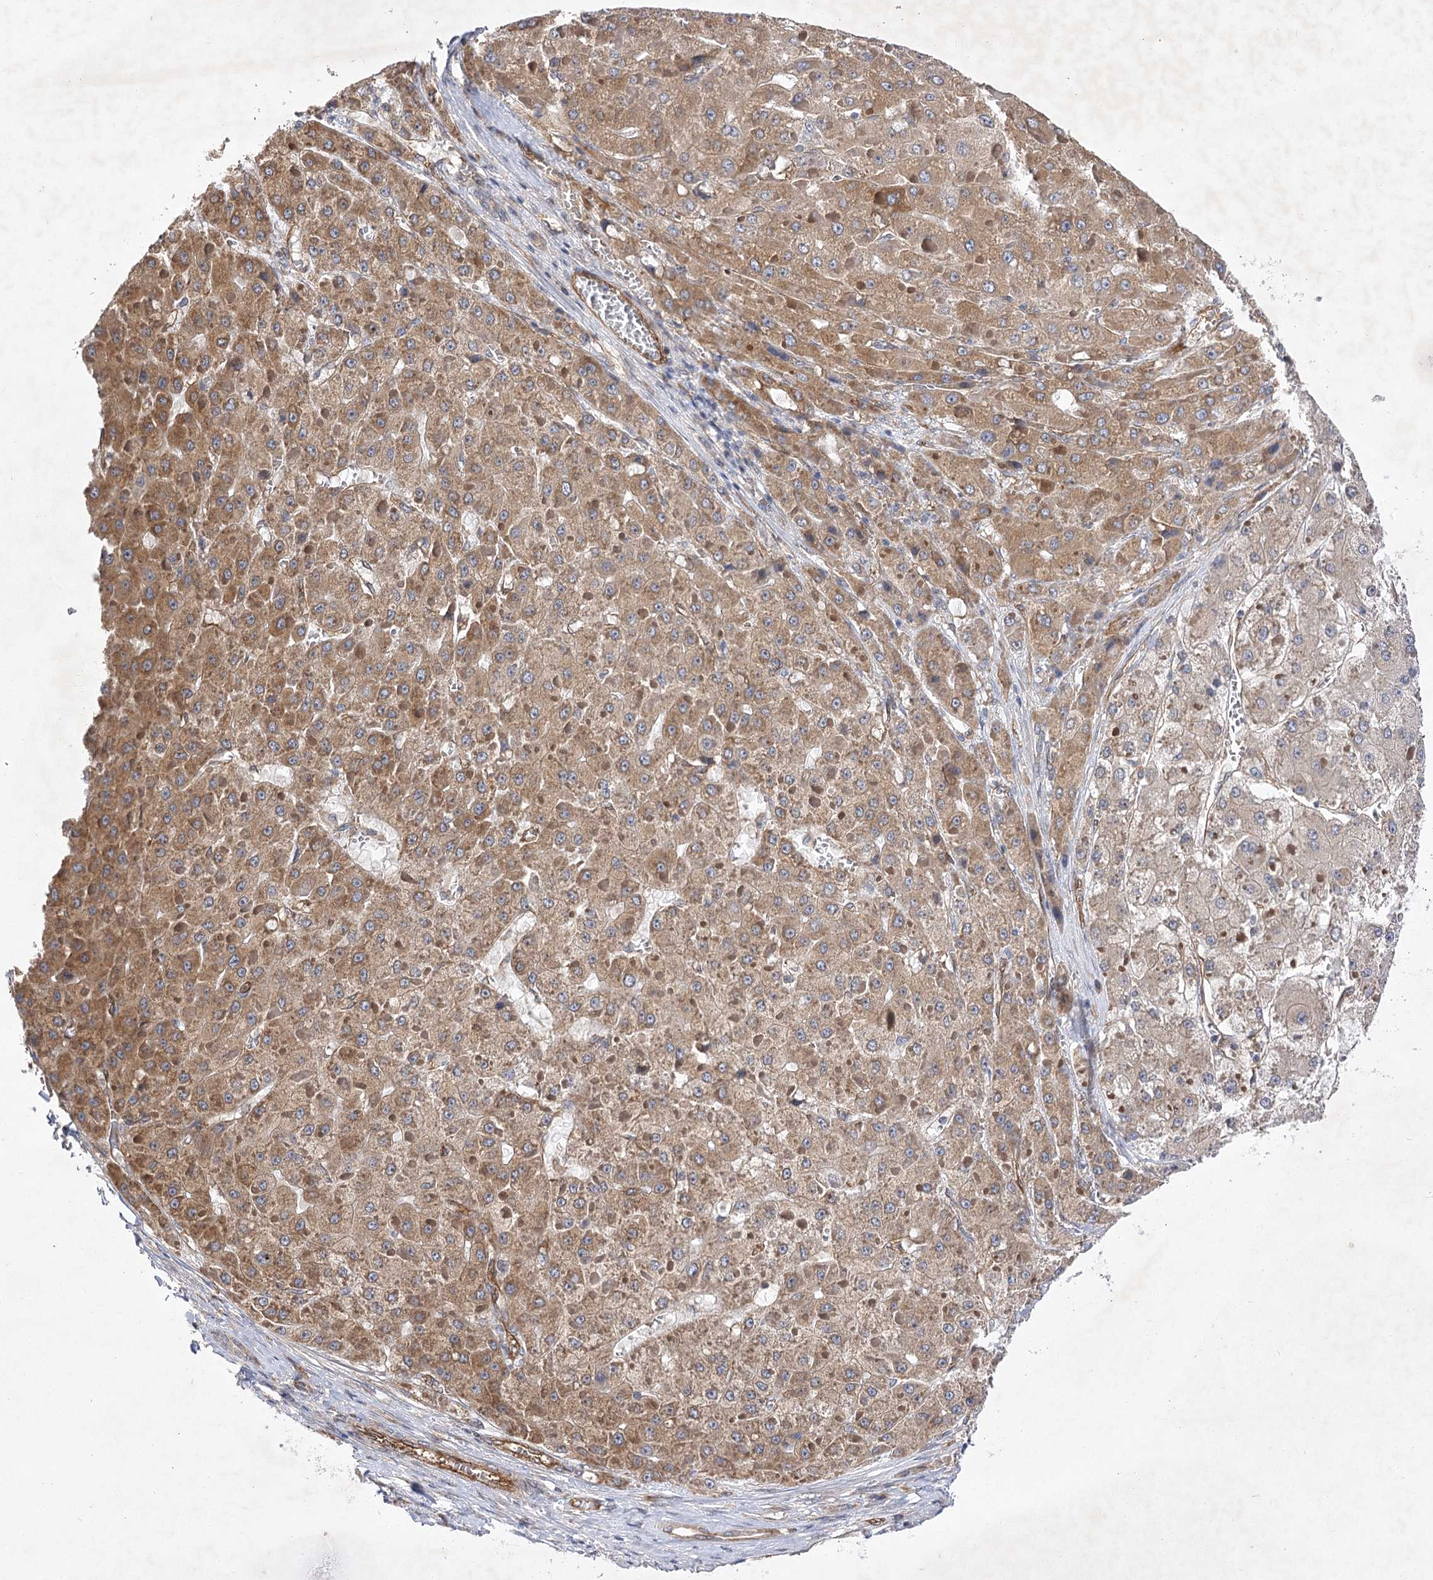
{"staining": {"intensity": "moderate", "quantity": ">75%", "location": "cytoplasmic/membranous"}, "tissue": "liver cancer", "cell_type": "Tumor cells", "image_type": "cancer", "snomed": [{"axis": "morphology", "description": "Carcinoma, Hepatocellular, NOS"}, {"axis": "topography", "description": "Liver"}], "caption": "The photomicrograph shows staining of liver cancer (hepatocellular carcinoma), revealing moderate cytoplasmic/membranous protein staining (brown color) within tumor cells. (DAB IHC with brightfield microscopy, high magnification).", "gene": "ARHGAP31", "patient": {"sex": "female", "age": 73}}